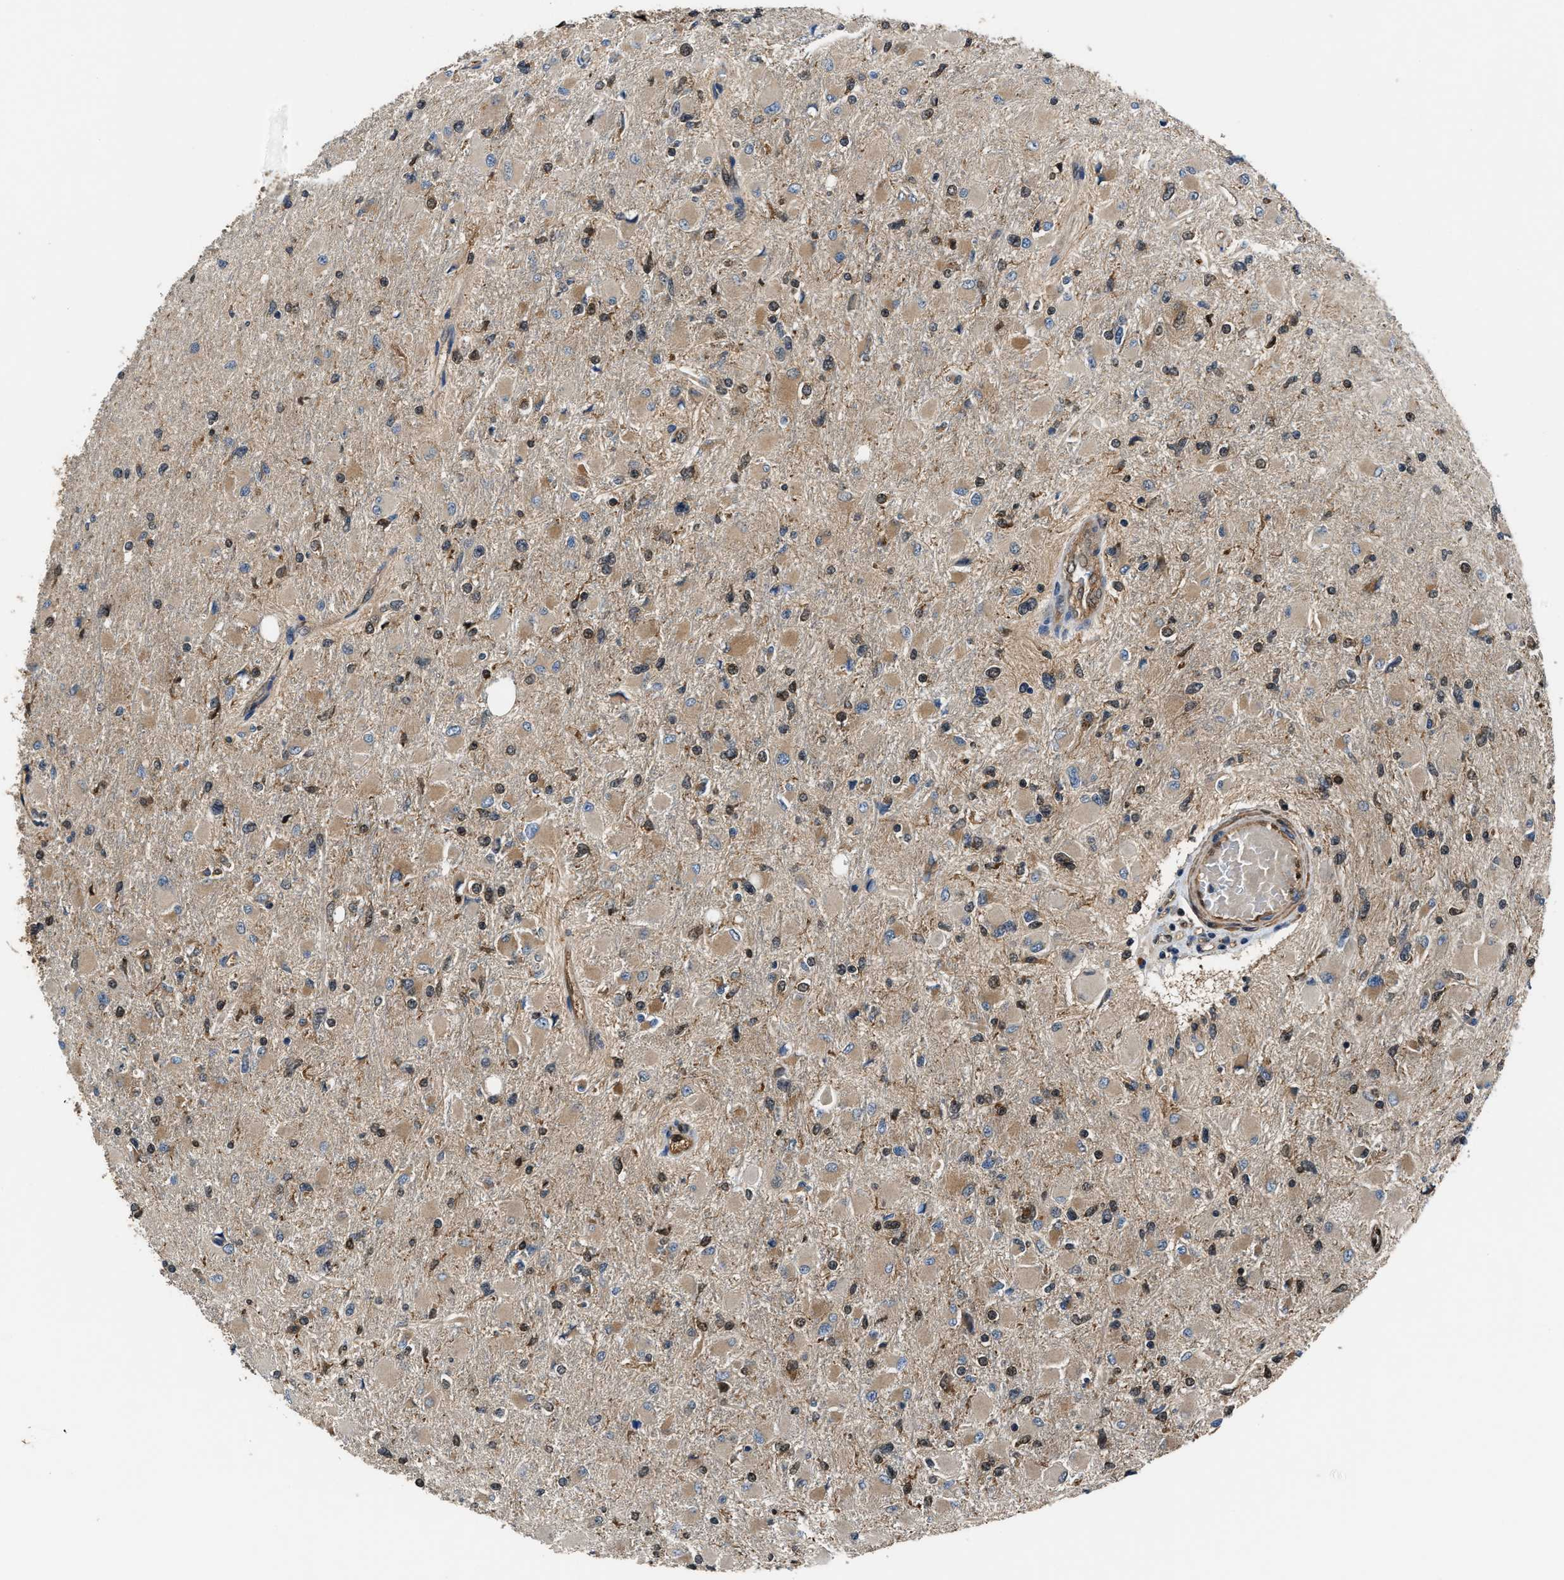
{"staining": {"intensity": "moderate", "quantity": ">75%", "location": "cytoplasmic/membranous,nuclear"}, "tissue": "glioma", "cell_type": "Tumor cells", "image_type": "cancer", "snomed": [{"axis": "morphology", "description": "Glioma, malignant, High grade"}, {"axis": "topography", "description": "Cerebral cortex"}], "caption": "Human malignant high-grade glioma stained with a brown dye displays moderate cytoplasmic/membranous and nuclear positive expression in approximately >75% of tumor cells.", "gene": "PPA1", "patient": {"sex": "female", "age": 36}}